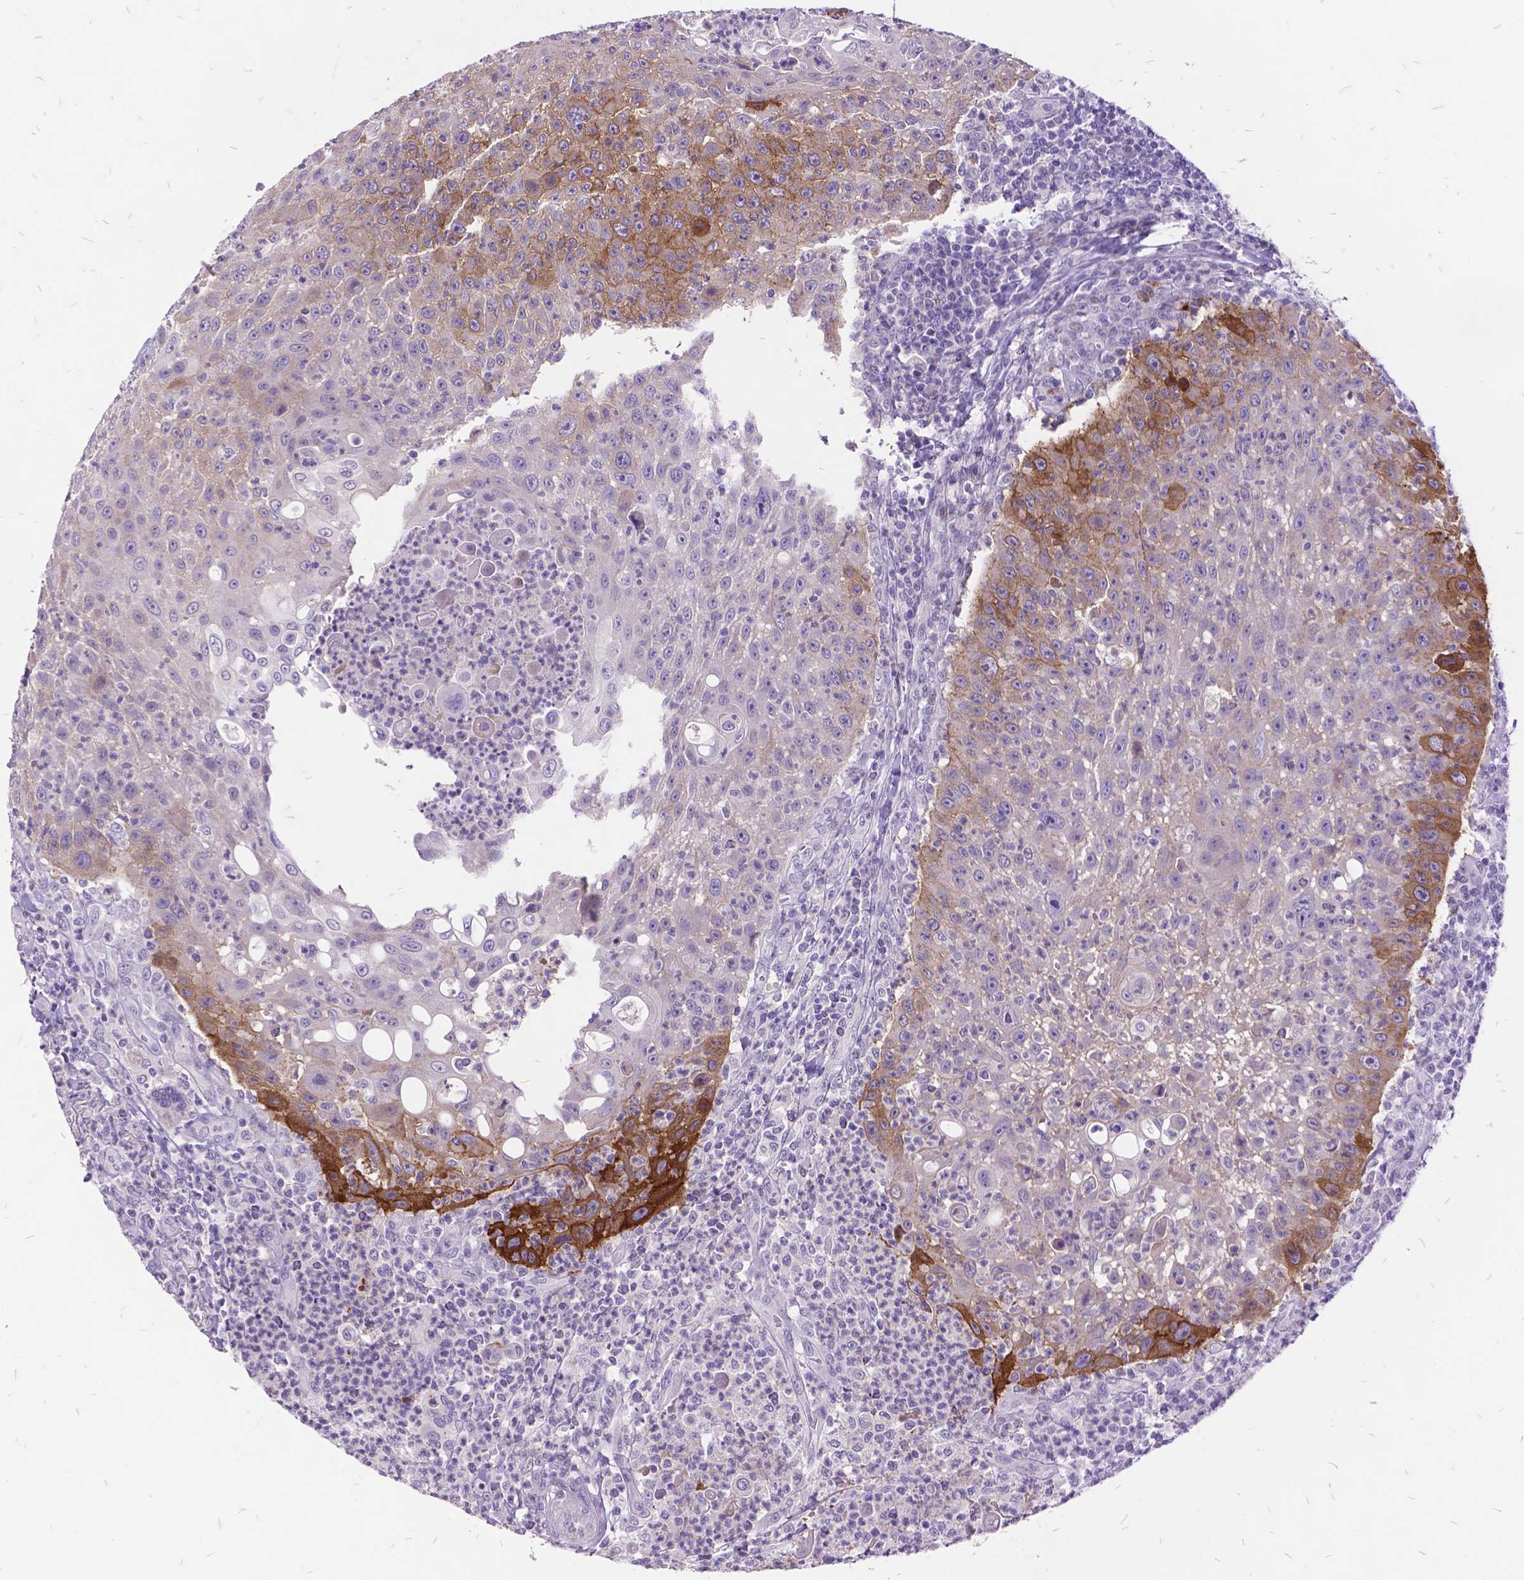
{"staining": {"intensity": "strong", "quantity": "<25%", "location": "cytoplasmic/membranous"}, "tissue": "head and neck cancer", "cell_type": "Tumor cells", "image_type": "cancer", "snomed": [{"axis": "morphology", "description": "Squamous cell carcinoma, NOS"}, {"axis": "topography", "description": "Head-Neck"}], "caption": "Immunohistochemical staining of human head and neck cancer reveals medium levels of strong cytoplasmic/membranous expression in approximately <25% of tumor cells.", "gene": "ITGB6", "patient": {"sex": "male", "age": 69}}